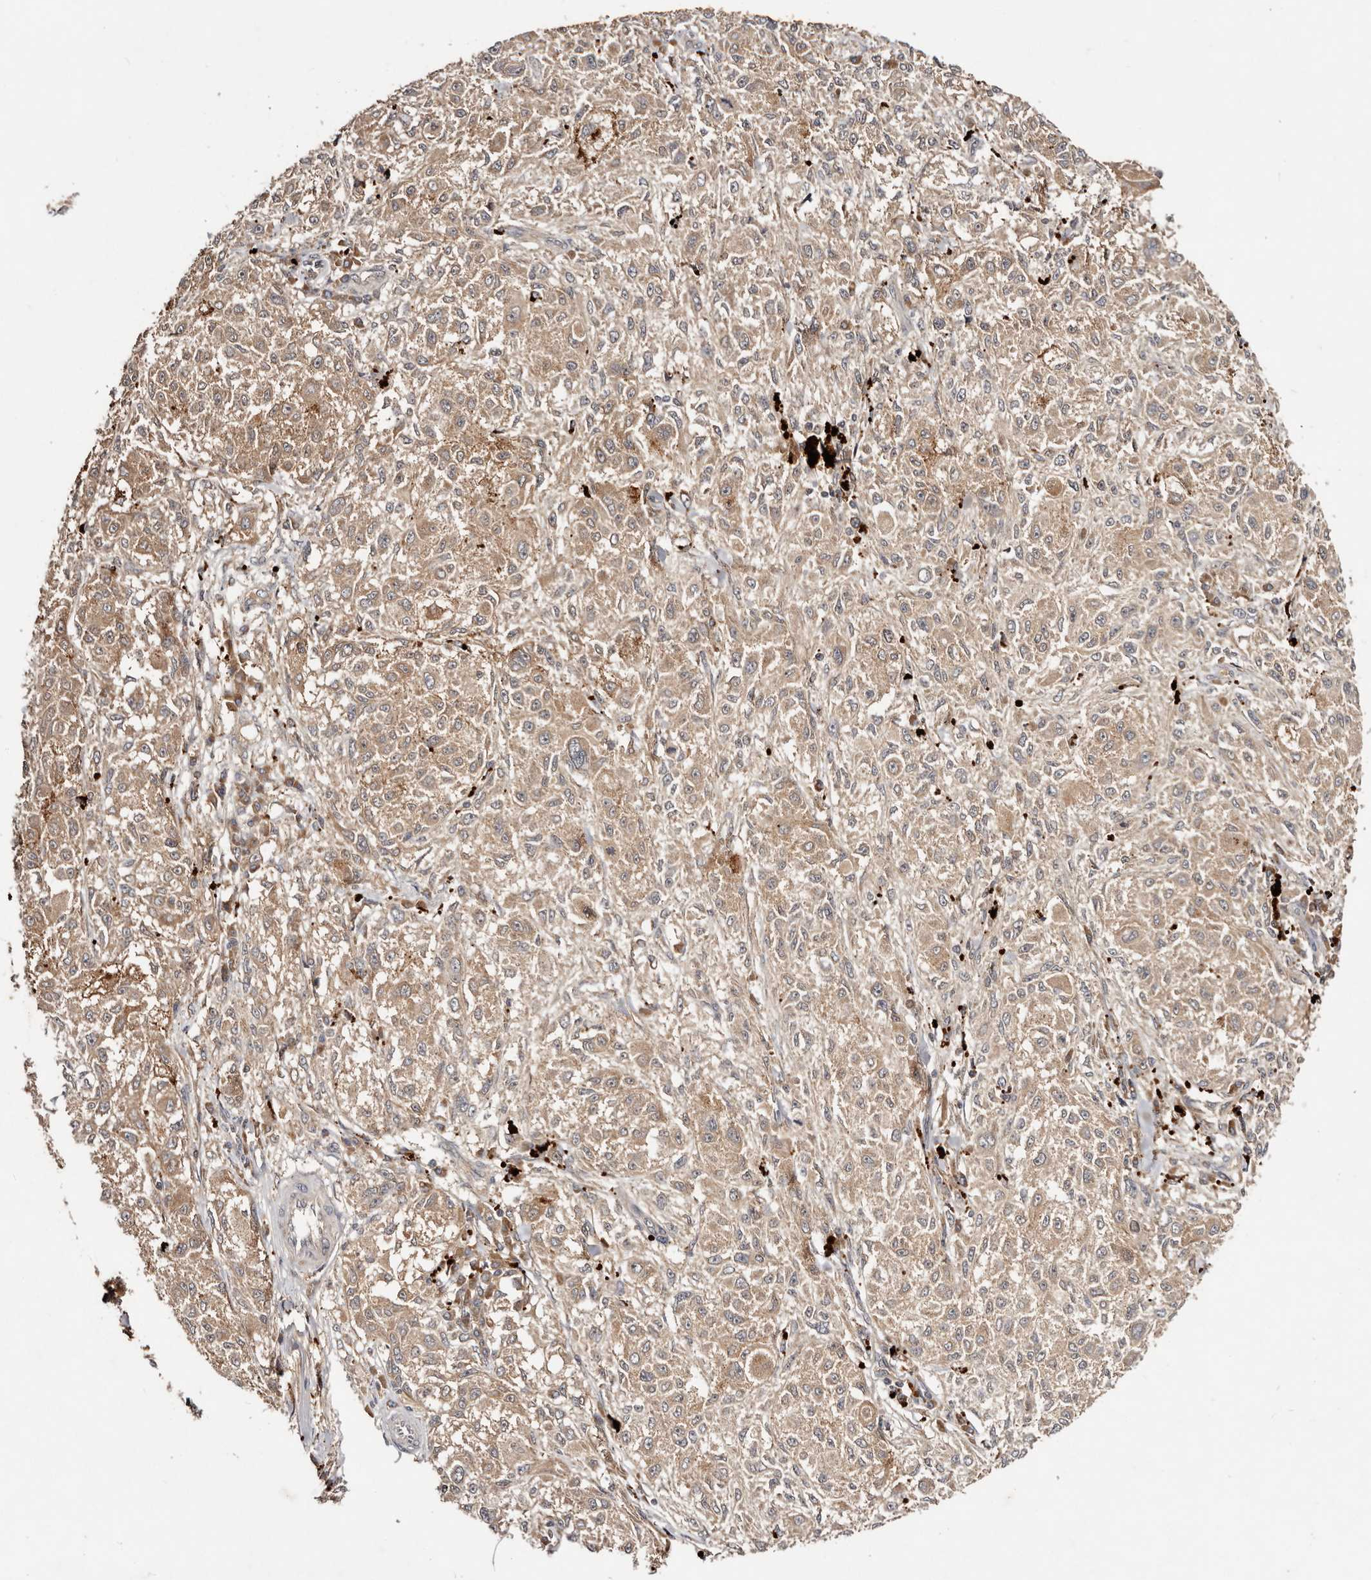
{"staining": {"intensity": "weak", "quantity": ">75%", "location": "cytoplasmic/membranous"}, "tissue": "melanoma", "cell_type": "Tumor cells", "image_type": "cancer", "snomed": [{"axis": "morphology", "description": "Necrosis, NOS"}, {"axis": "morphology", "description": "Malignant melanoma, NOS"}, {"axis": "topography", "description": "Skin"}], "caption": "The histopathology image demonstrates immunohistochemical staining of malignant melanoma. There is weak cytoplasmic/membranous positivity is identified in about >75% of tumor cells. Immunohistochemistry (ihc) stains the protein of interest in brown and the nuclei are stained blue.", "gene": "PKIB", "patient": {"sex": "female", "age": 87}}